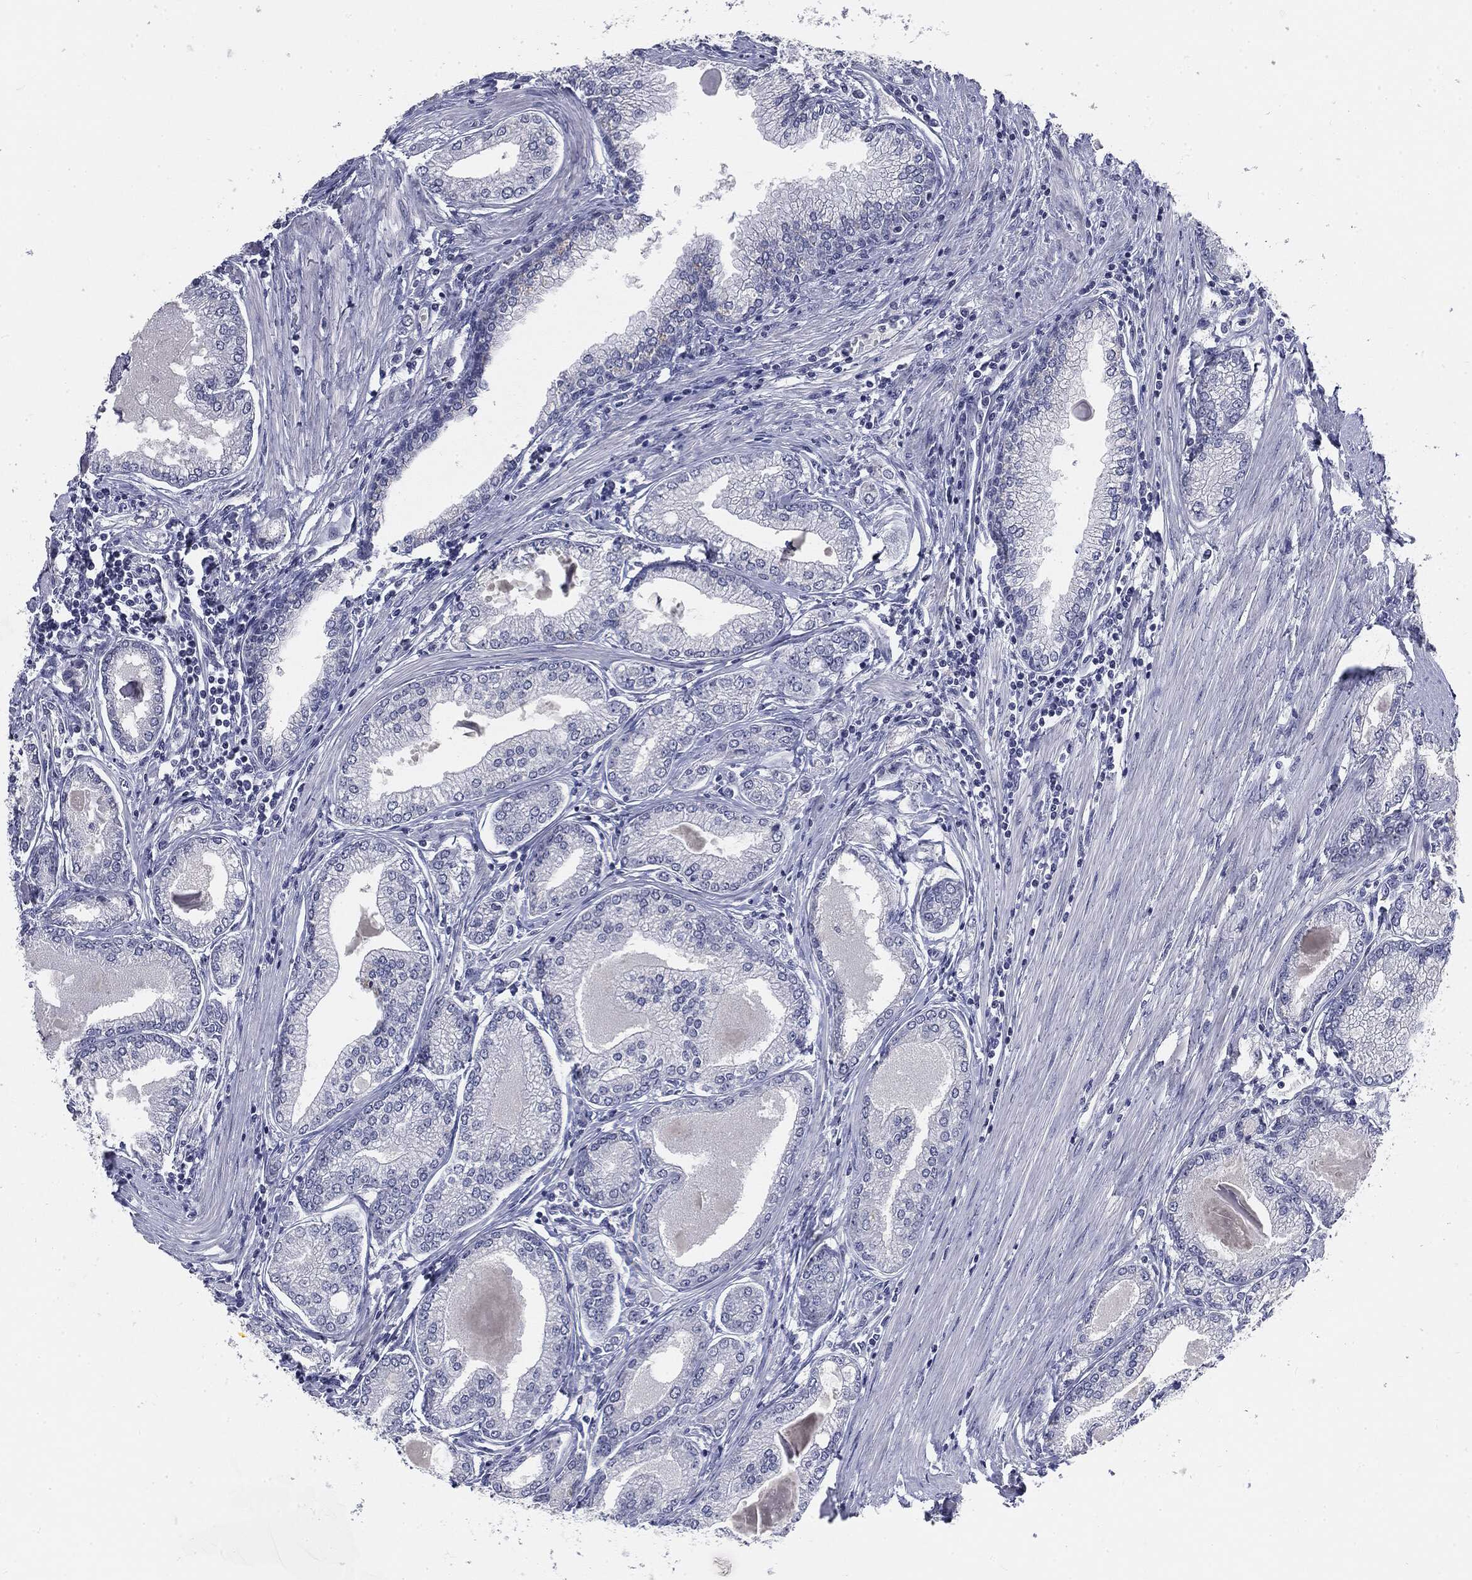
{"staining": {"intensity": "negative", "quantity": "none", "location": "none"}, "tissue": "prostate cancer", "cell_type": "Tumor cells", "image_type": "cancer", "snomed": [{"axis": "morphology", "description": "Adenocarcinoma, Low grade"}, {"axis": "topography", "description": "Prostate"}], "caption": "Immunohistochemical staining of prostate cancer (low-grade adenocarcinoma) exhibits no significant expression in tumor cells.", "gene": "CGB1", "patient": {"sex": "male", "age": 72}}